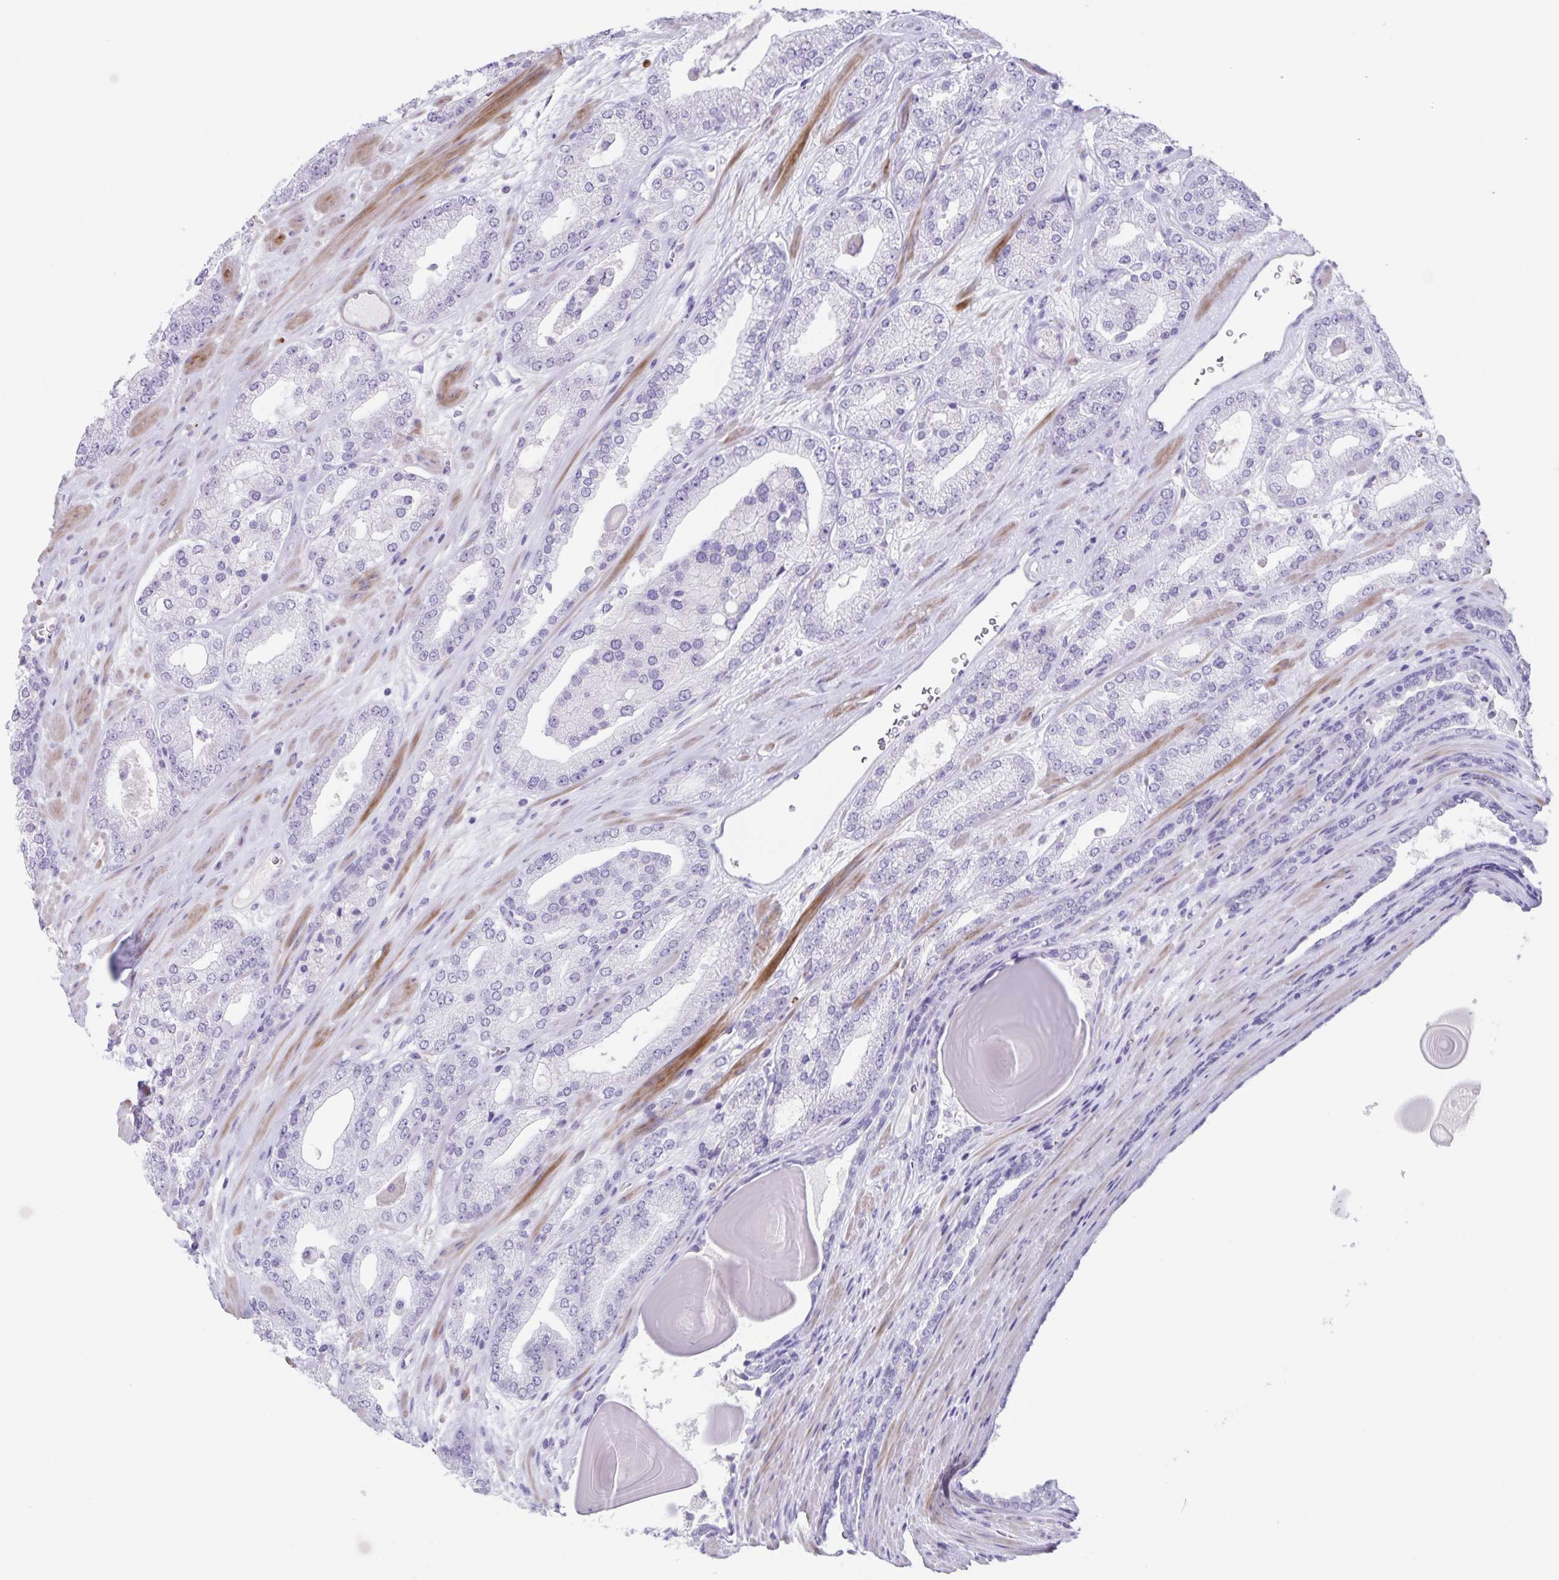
{"staining": {"intensity": "negative", "quantity": "none", "location": "none"}, "tissue": "prostate cancer", "cell_type": "Tumor cells", "image_type": "cancer", "snomed": [{"axis": "morphology", "description": "Adenocarcinoma, High grade"}, {"axis": "topography", "description": "Prostate"}], "caption": "Immunohistochemical staining of human adenocarcinoma (high-grade) (prostate) reveals no significant staining in tumor cells.", "gene": "C11orf42", "patient": {"sex": "male", "age": 64}}